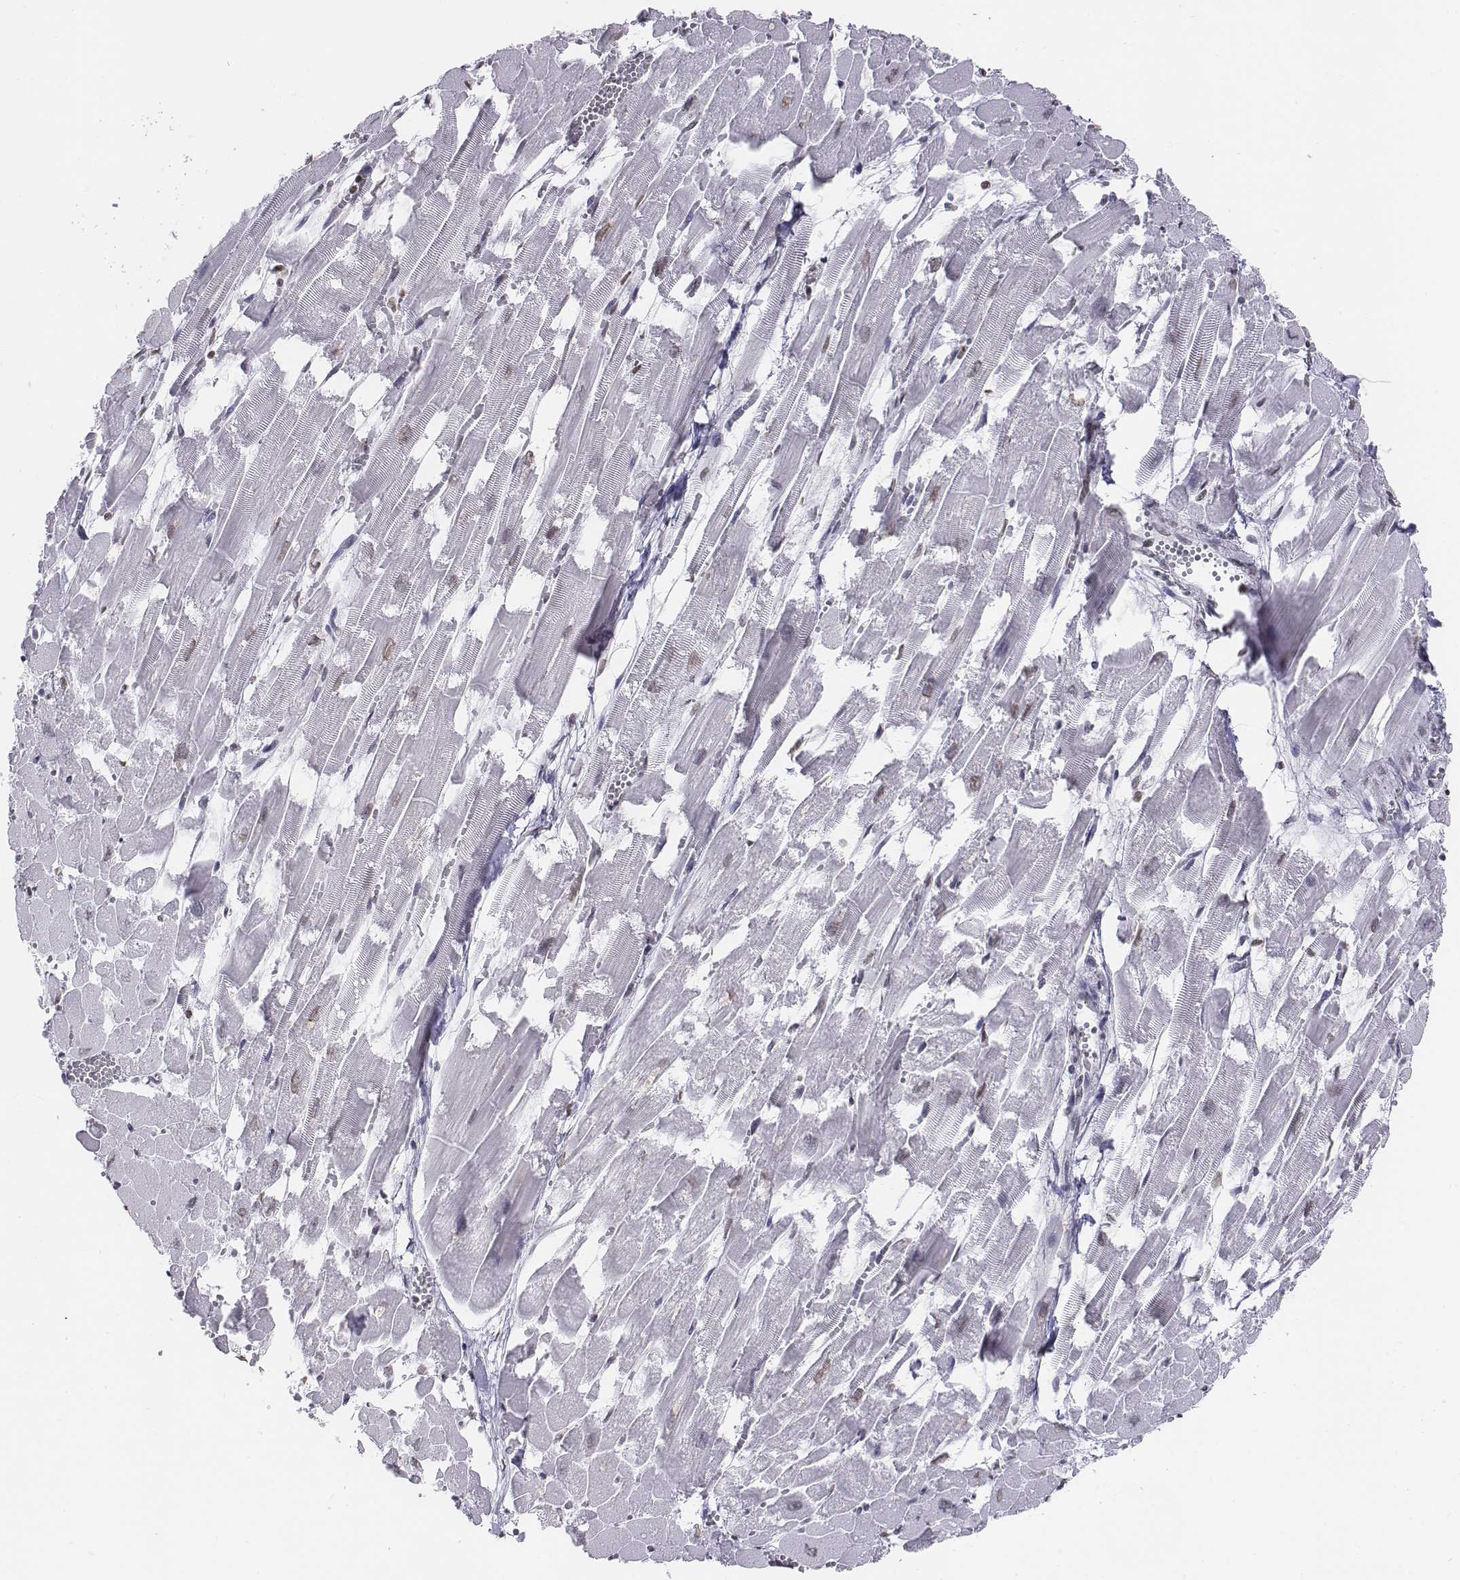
{"staining": {"intensity": "weak", "quantity": "<25%", "location": "nuclear"}, "tissue": "heart muscle", "cell_type": "Cardiomyocytes", "image_type": "normal", "snomed": [{"axis": "morphology", "description": "Normal tissue, NOS"}, {"axis": "topography", "description": "Heart"}], "caption": "Immunohistochemistry (IHC) image of unremarkable heart muscle: heart muscle stained with DAB (3,3'-diaminobenzidine) exhibits no significant protein positivity in cardiomyocytes.", "gene": "BARHL1", "patient": {"sex": "female", "age": 52}}